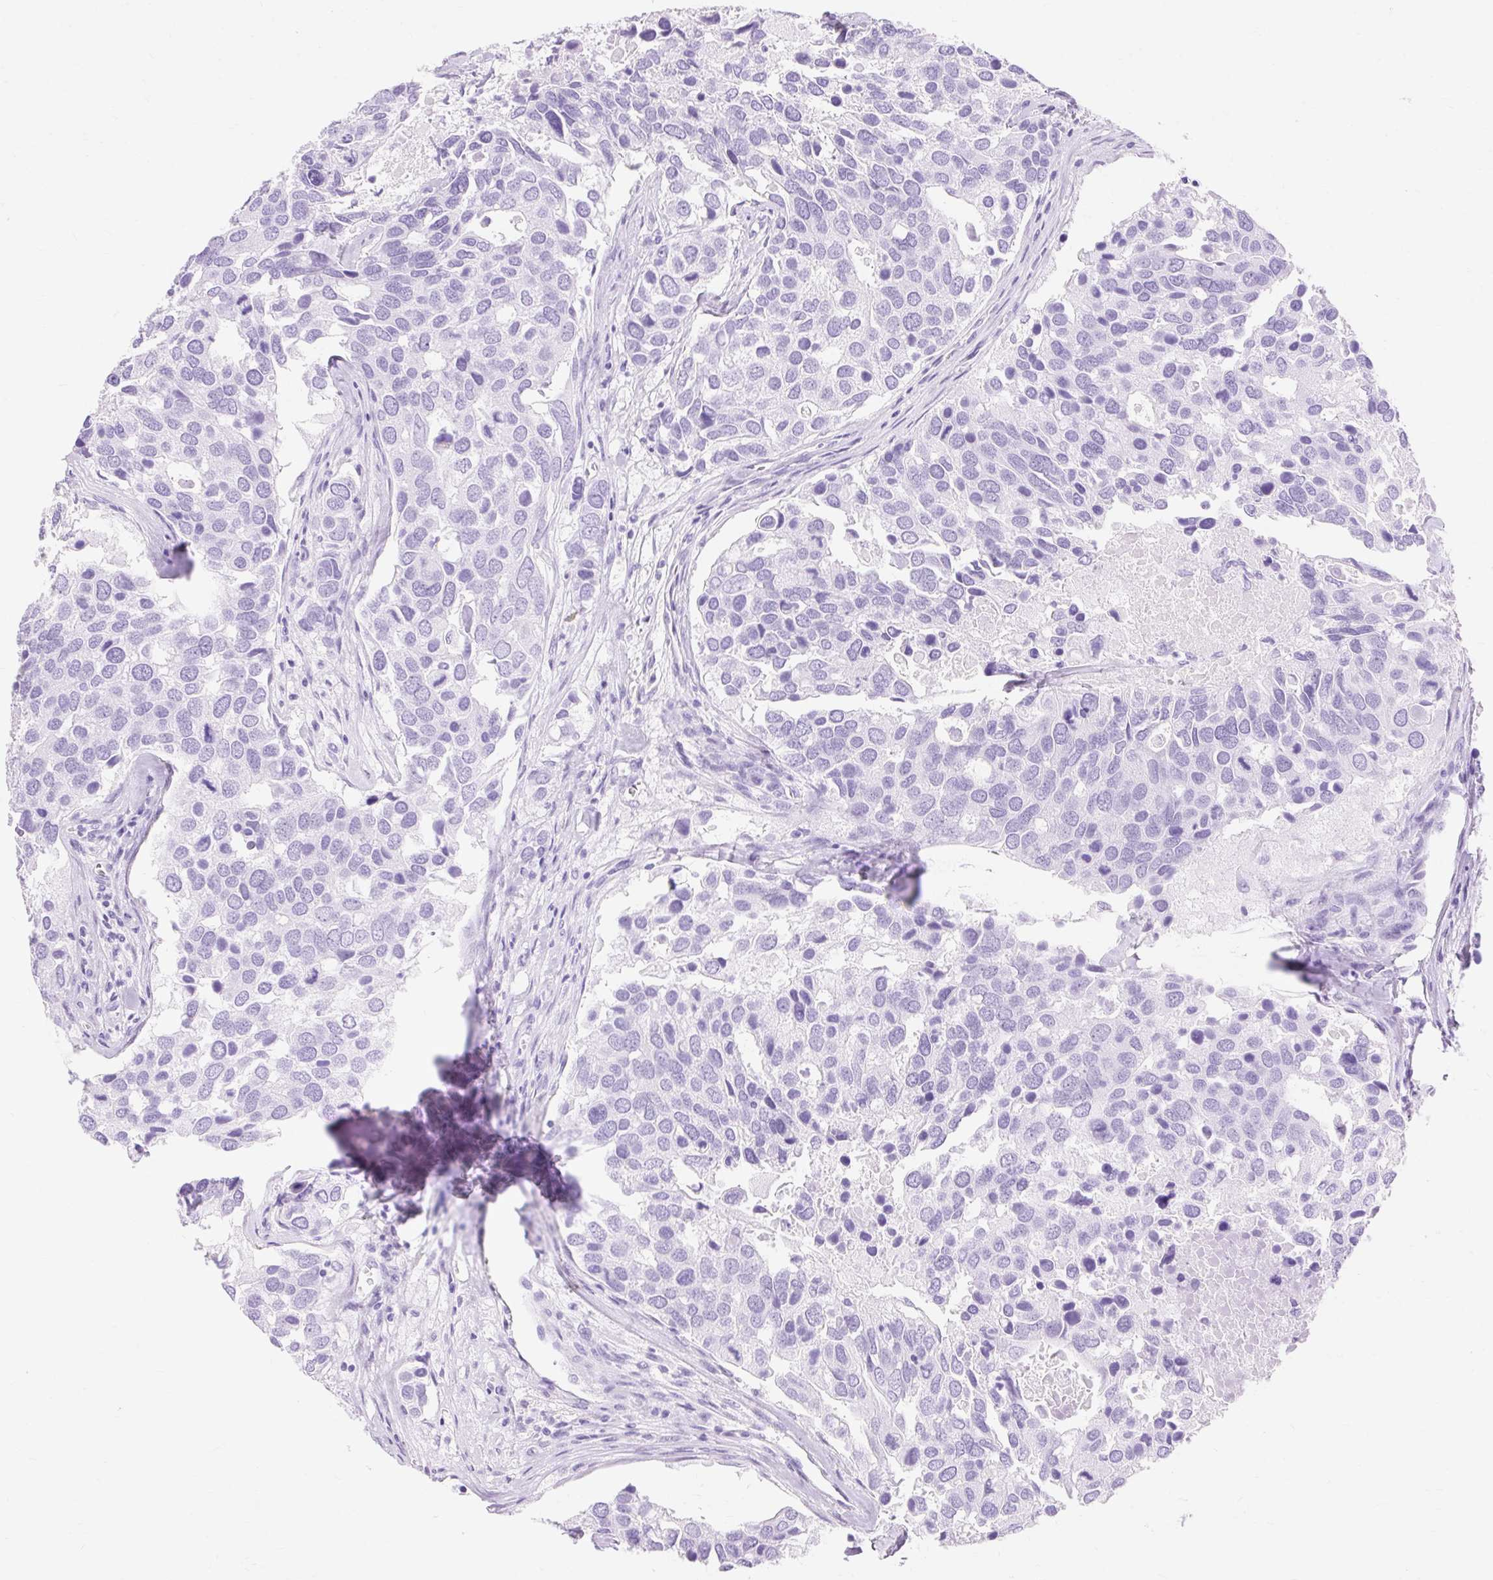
{"staining": {"intensity": "negative", "quantity": "none", "location": "none"}, "tissue": "breast cancer", "cell_type": "Tumor cells", "image_type": "cancer", "snomed": [{"axis": "morphology", "description": "Duct carcinoma"}, {"axis": "topography", "description": "Breast"}], "caption": "Tumor cells are negative for protein expression in human breast invasive ductal carcinoma. Brightfield microscopy of immunohistochemistry (IHC) stained with DAB (3,3'-diaminobenzidine) (brown) and hematoxylin (blue), captured at high magnification.", "gene": "MBP", "patient": {"sex": "female", "age": 83}}